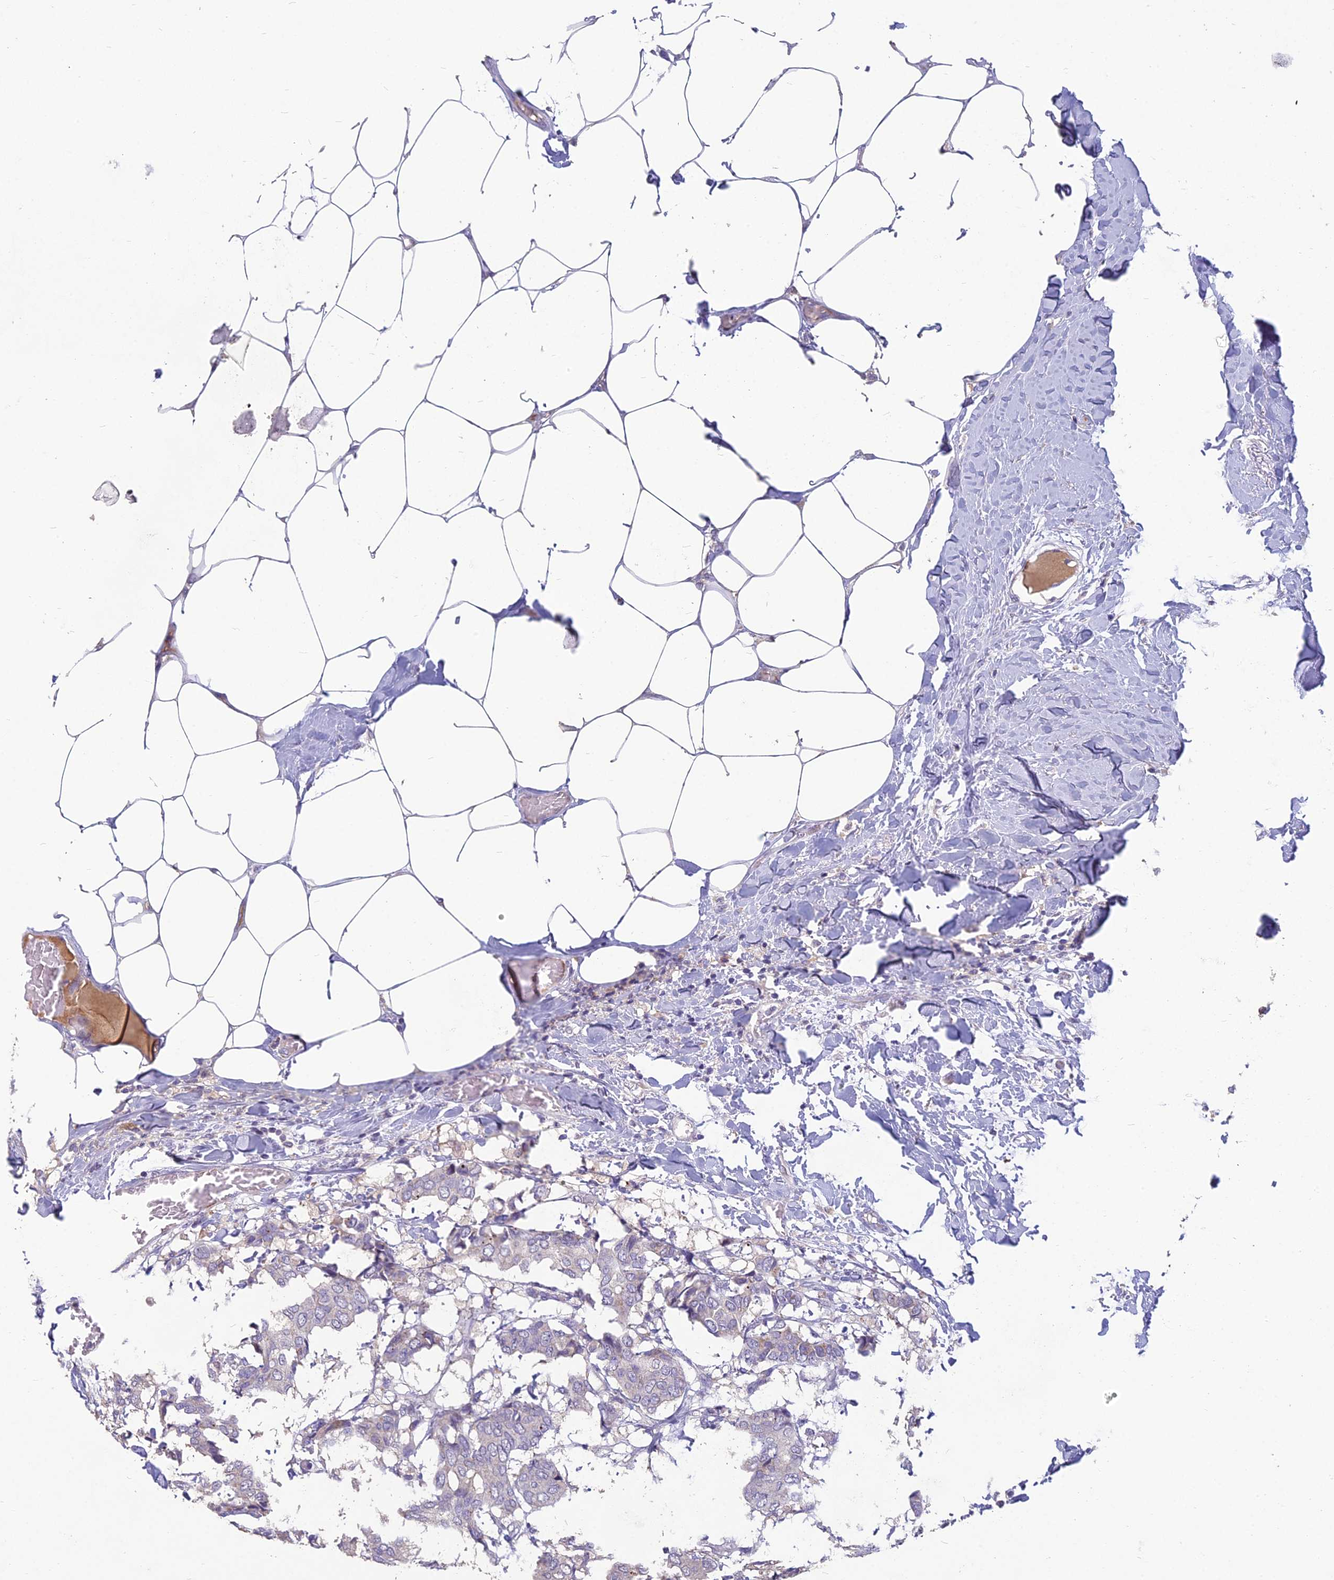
{"staining": {"intensity": "negative", "quantity": "none", "location": "none"}, "tissue": "breast cancer", "cell_type": "Tumor cells", "image_type": "cancer", "snomed": [{"axis": "morphology", "description": "Duct carcinoma"}, {"axis": "topography", "description": "Breast"}], "caption": "IHC micrograph of invasive ductal carcinoma (breast) stained for a protein (brown), which shows no expression in tumor cells.", "gene": "CEACAM16", "patient": {"sex": "female", "age": 75}}